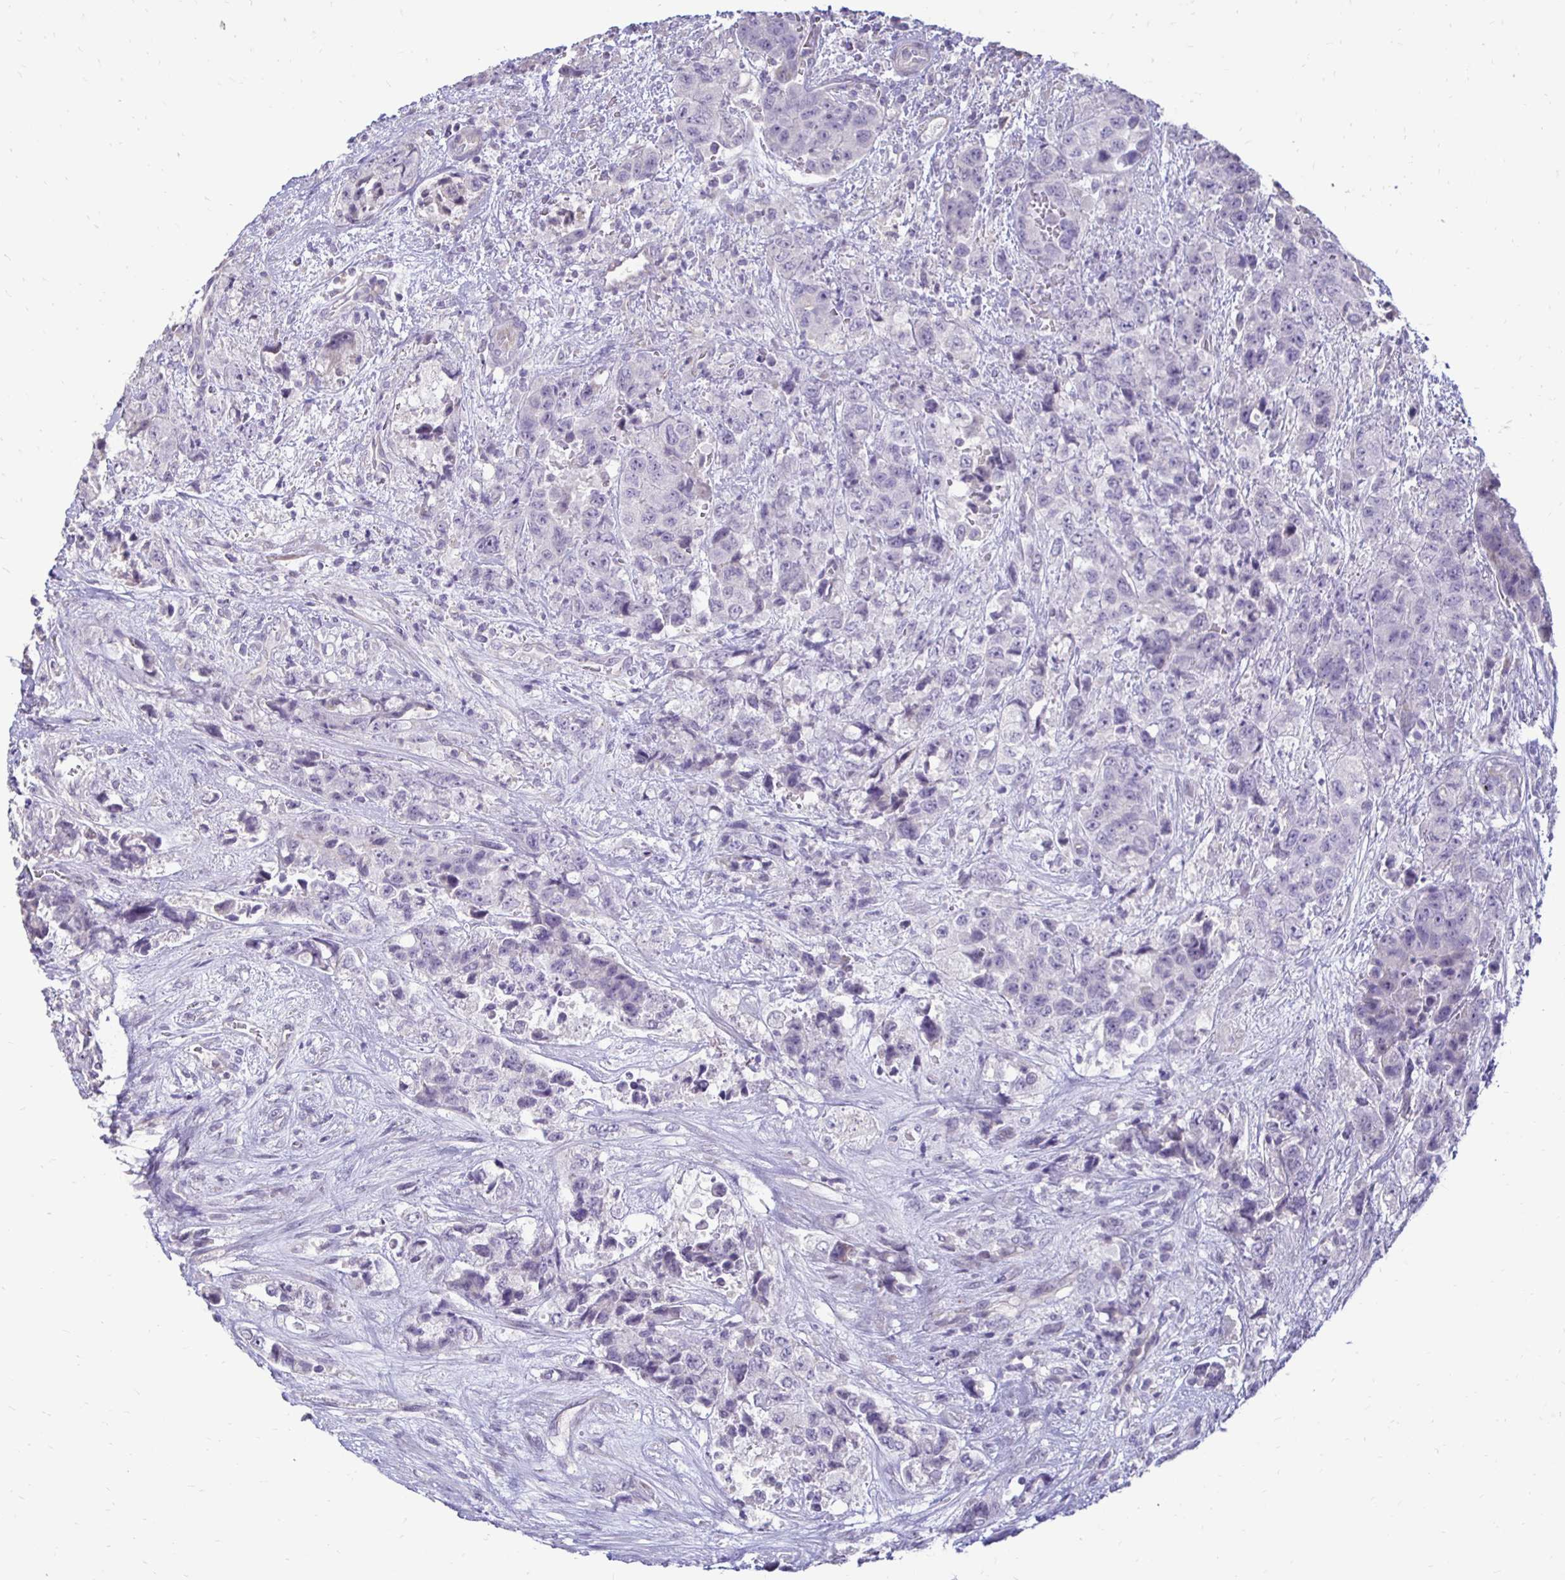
{"staining": {"intensity": "negative", "quantity": "none", "location": "none"}, "tissue": "urothelial cancer", "cell_type": "Tumor cells", "image_type": "cancer", "snomed": [{"axis": "morphology", "description": "Urothelial carcinoma, High grade"}, {"axis": "topography", "description": "Urinary bladder"}], "caption": "Micrograph shows no significant protein expression in tumor cells of urothelial cancer.", "gene": "GAS2", "patient": {"sex": "female", "age": 78}}